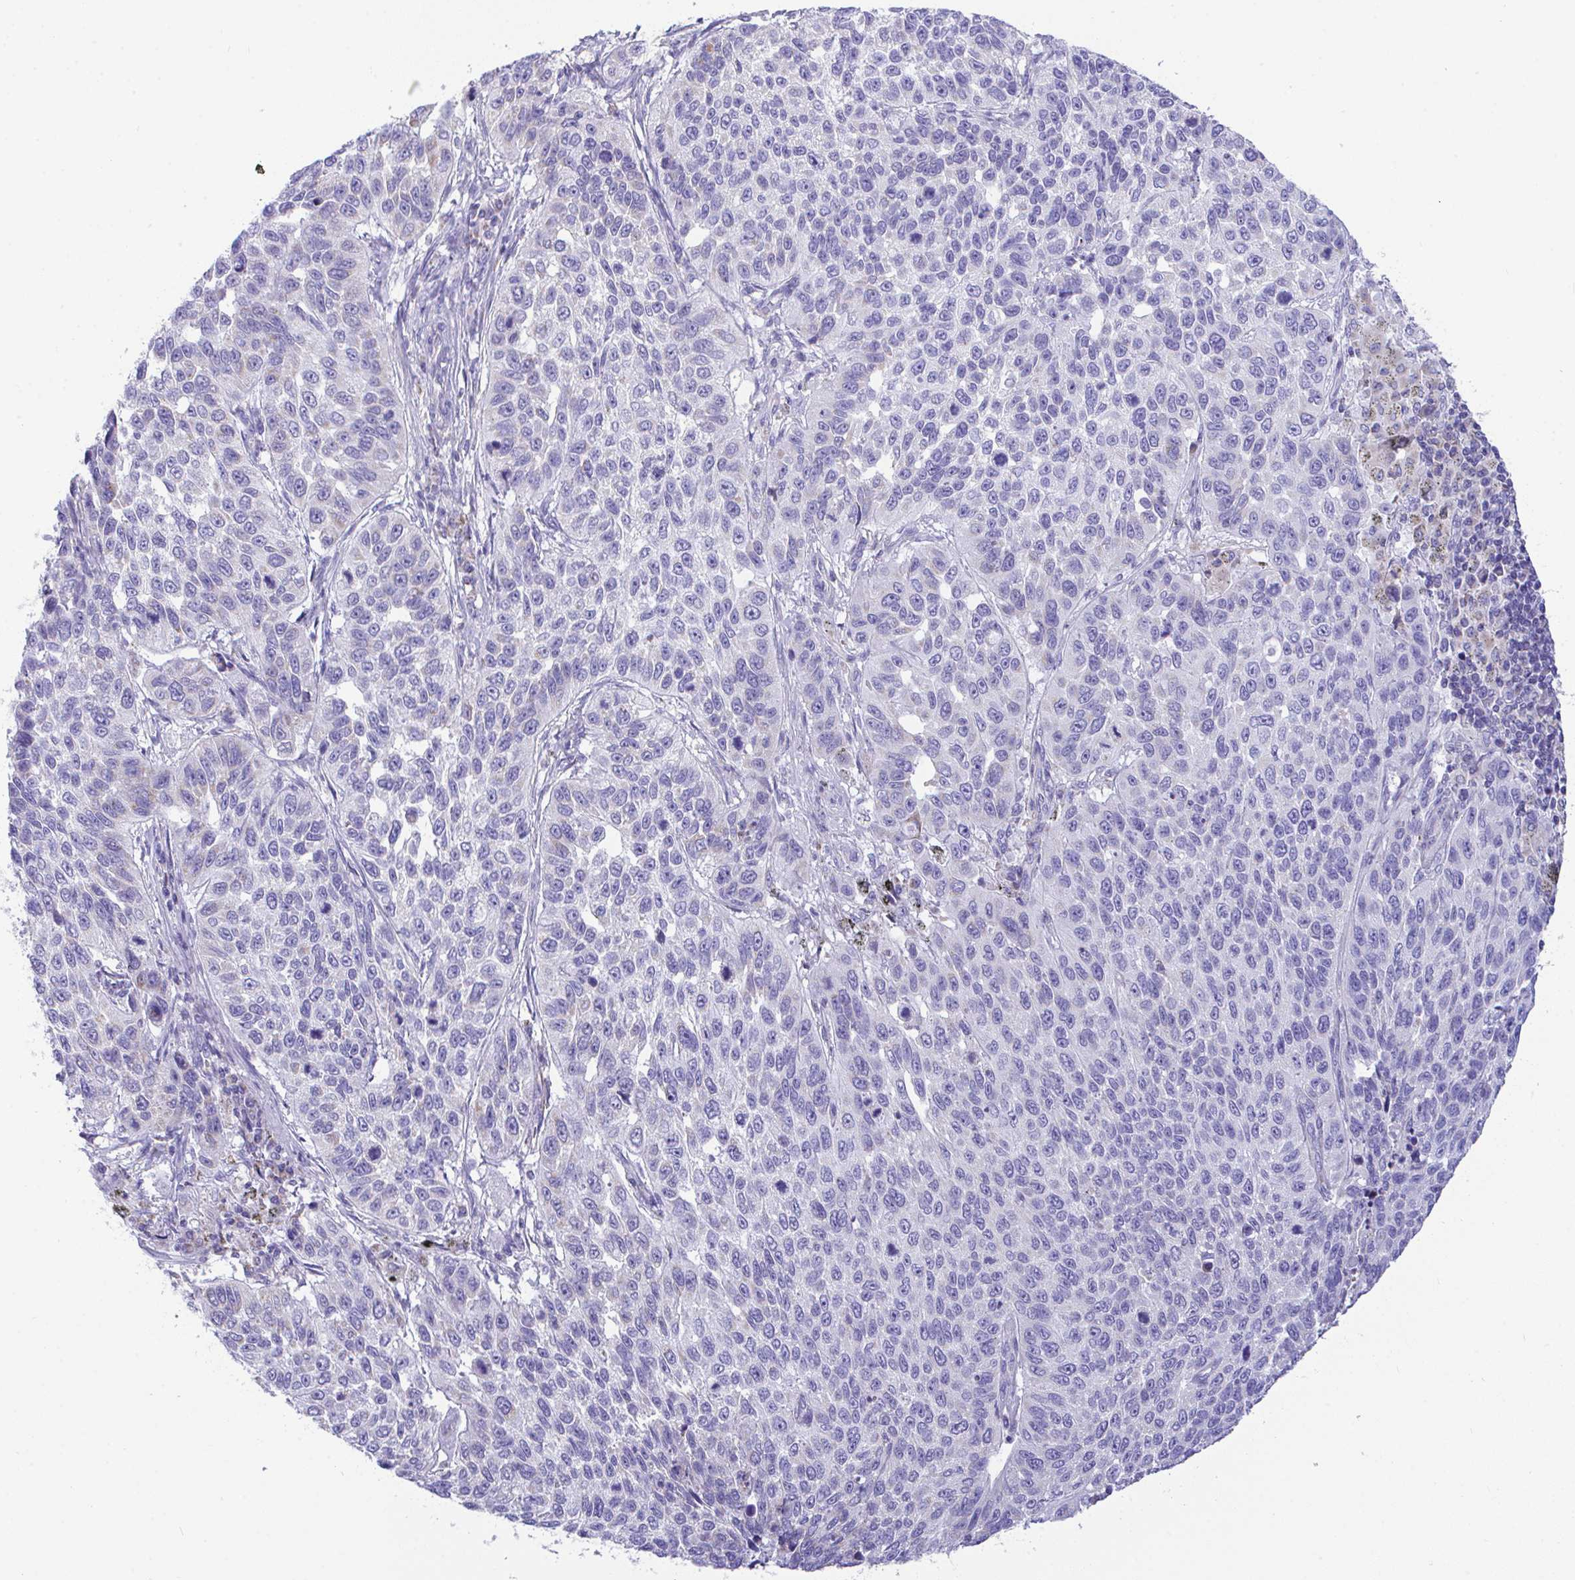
{"staining": {"intensity": "negative", "quantity": "none", "location": "none"}, "tissue": "lung cancer", "cell_type": "Tumor cells", "image_type": "cancer", "snomed": [{"axis": "morphology", "description": "Squamous cell carcinoma, NOS"}, {"axis": "topography", "description": "Lung"}], "caption": "Human lung cancer stained for a protein using immunohistochemistry exhibits no staining in tumor cells.", "gene": "NLRP8", "patient": {"sex": "male", "age": 62}}